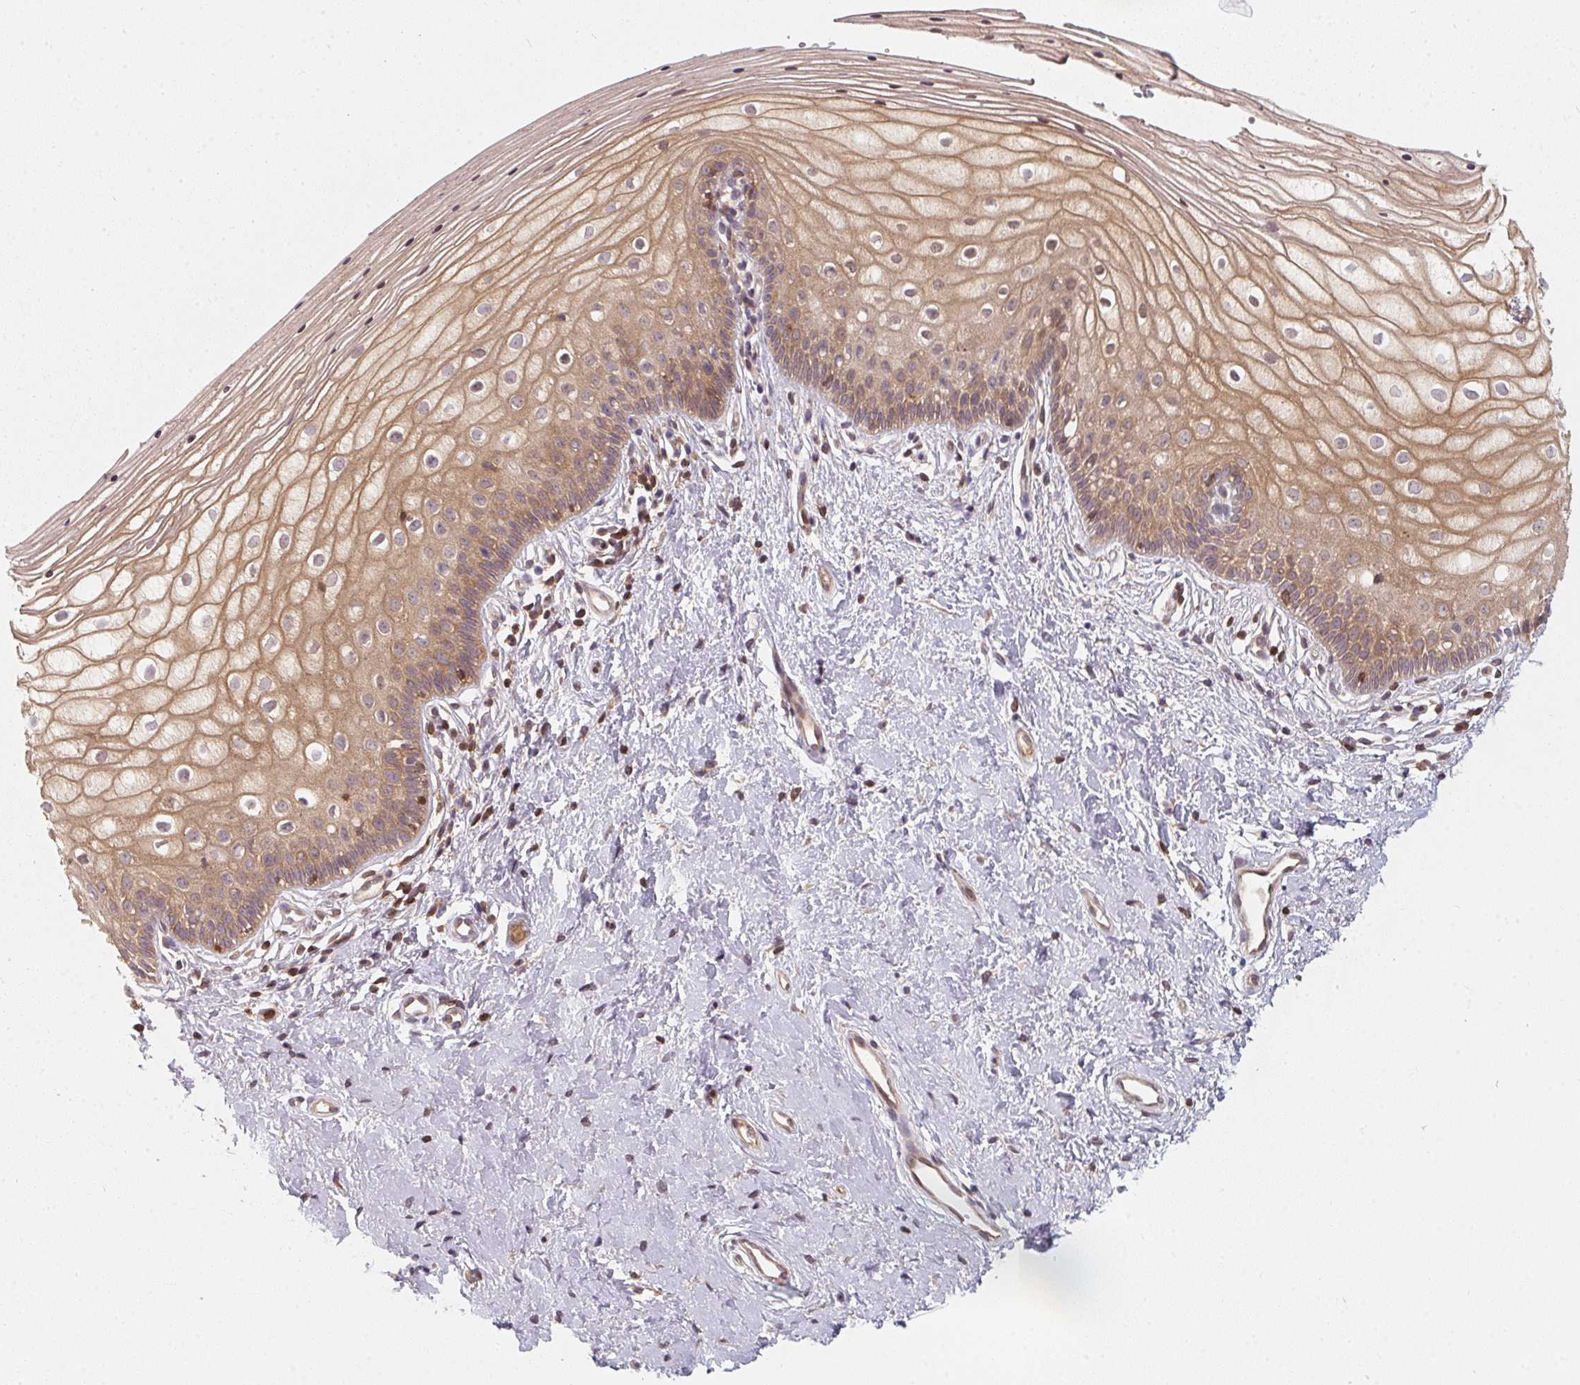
{"staining": {"intensity": "weak", "quantity": ">75%", "location": "cytoplasmic/membranous"}, "tissue": "vagina", "cell_type": "Squamous epithelial cells", "image_type": "normal", "snomed": [{"axis": "morphology", "description": "Normal tissue, NOS"}, {"axis": "topography", "description": "Vagina"}], "caption": "Immunohistochemistry (IHC) of unremarkable human vagina reveals low levels of weak cytoplasmic/membranous positivity in approximately >75% of squamous epithelial cells.", "gene": "ANKRD13A", "patient": {"sex": "female", "age": 39}}